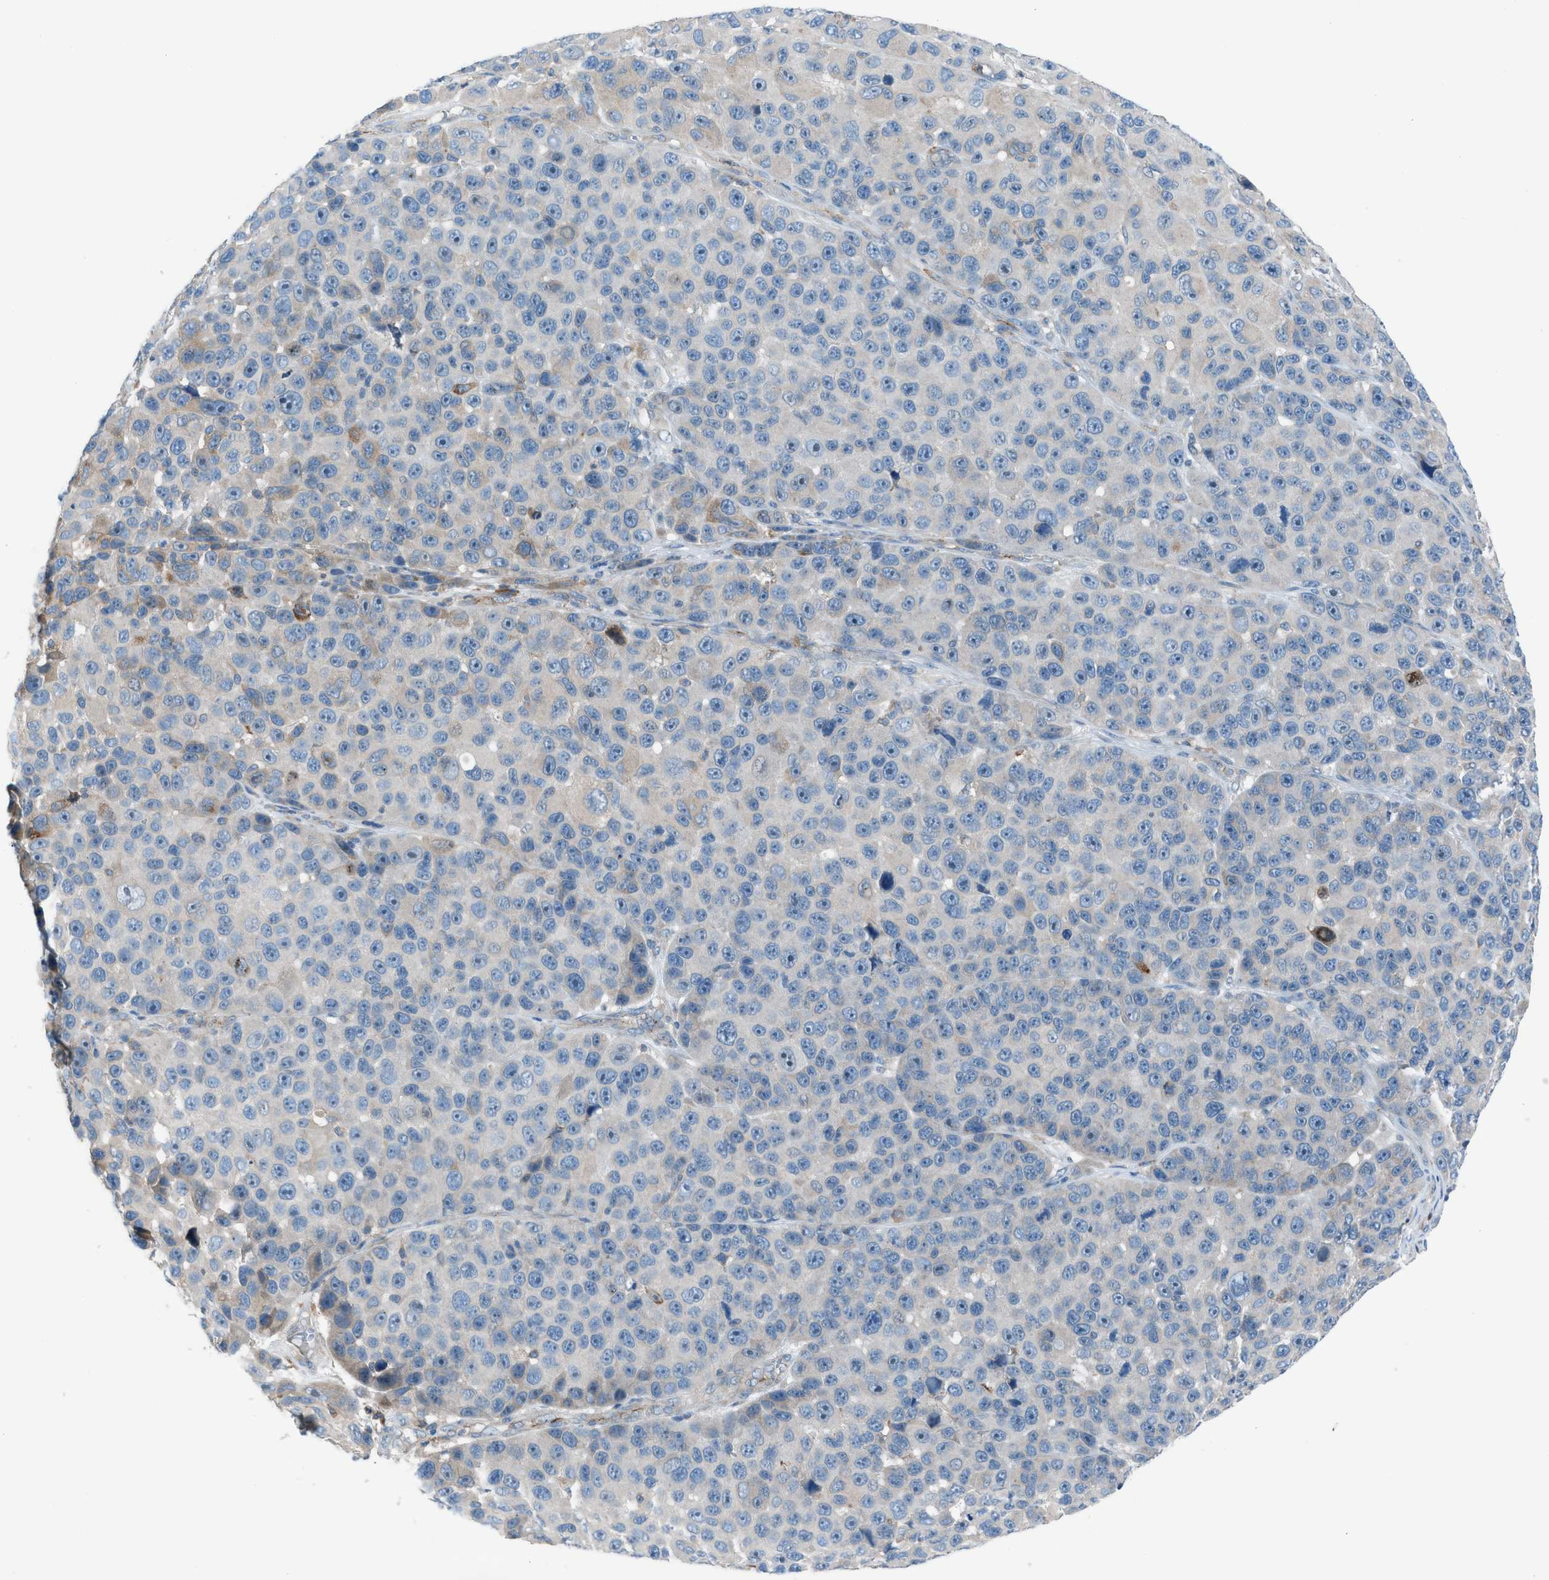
{"staining": {"intensity": "negative", "quantity": "none", "location": "none"}, "tissue": "melanoma", "cell_type": "Tumor cells", "image_type": "cancer", "snomed": [{"axis": "morphology", "description": "Malignant melanoma, NOS"}, {"axis": "topography", "description": "Skin"}], "caption": "A histopathology image of melanoma stained for a protein shows no brown staining in tumor cells.", "gene": "HEG1", "patient": {"sex": "male", "age": 53}}